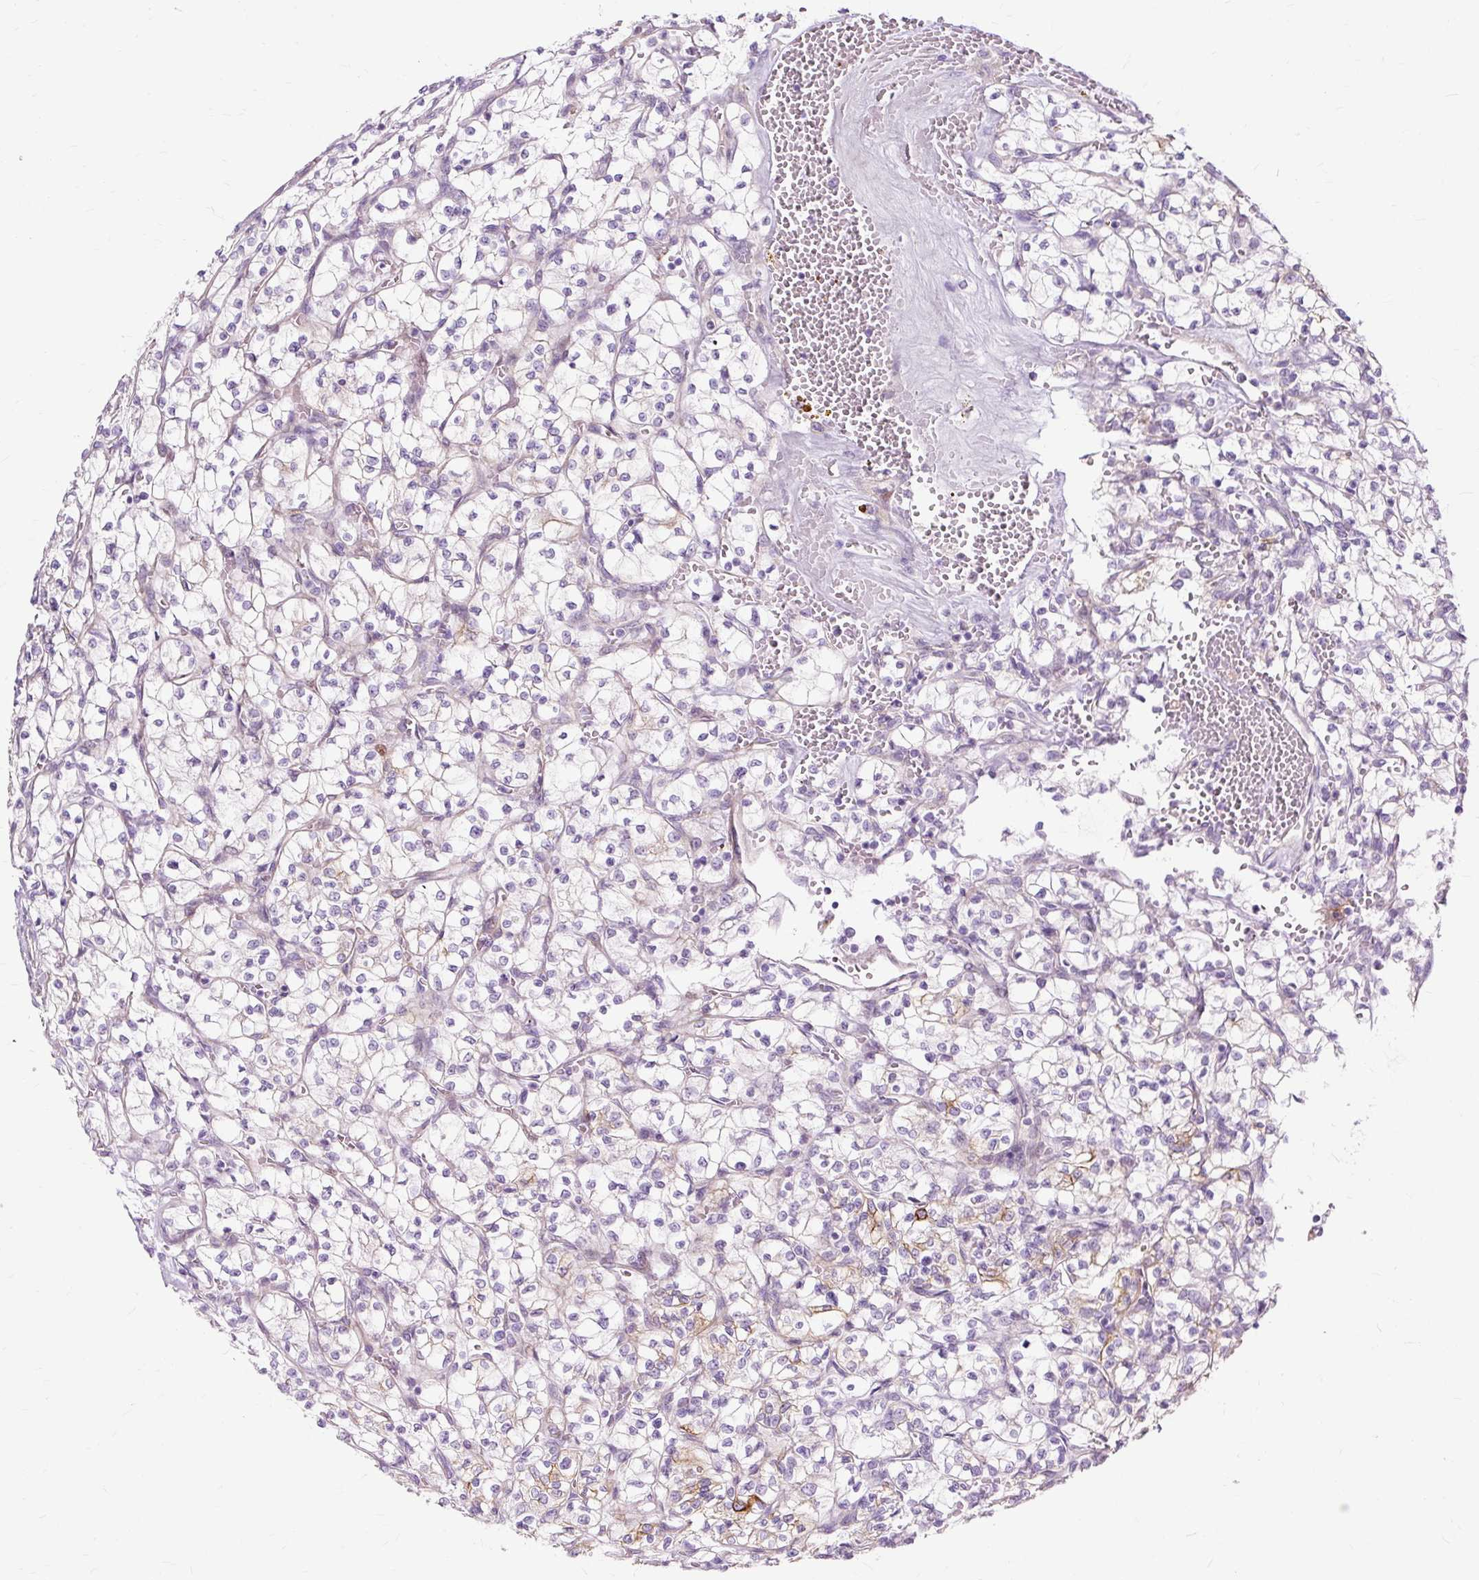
{"staining": {"intensity": "negative", "quantity": "none", "location": "none"}, "tissue": "renal cancer", "cell_type": "Tumor cells", "image_type": "cancer", "snomed": [{"axis": "morphology", "description": "Adenocarcinoma, NOS"}, {"axis": "topography", "description": "Kidney"}], "caption": "Human renal adenocarcinoma stained for a protein using immunohistochemistry (IHC) reveals no expression in tumor cells.", "gene": "DCTN4", "patient": {"sex": "female", "age": 64}}